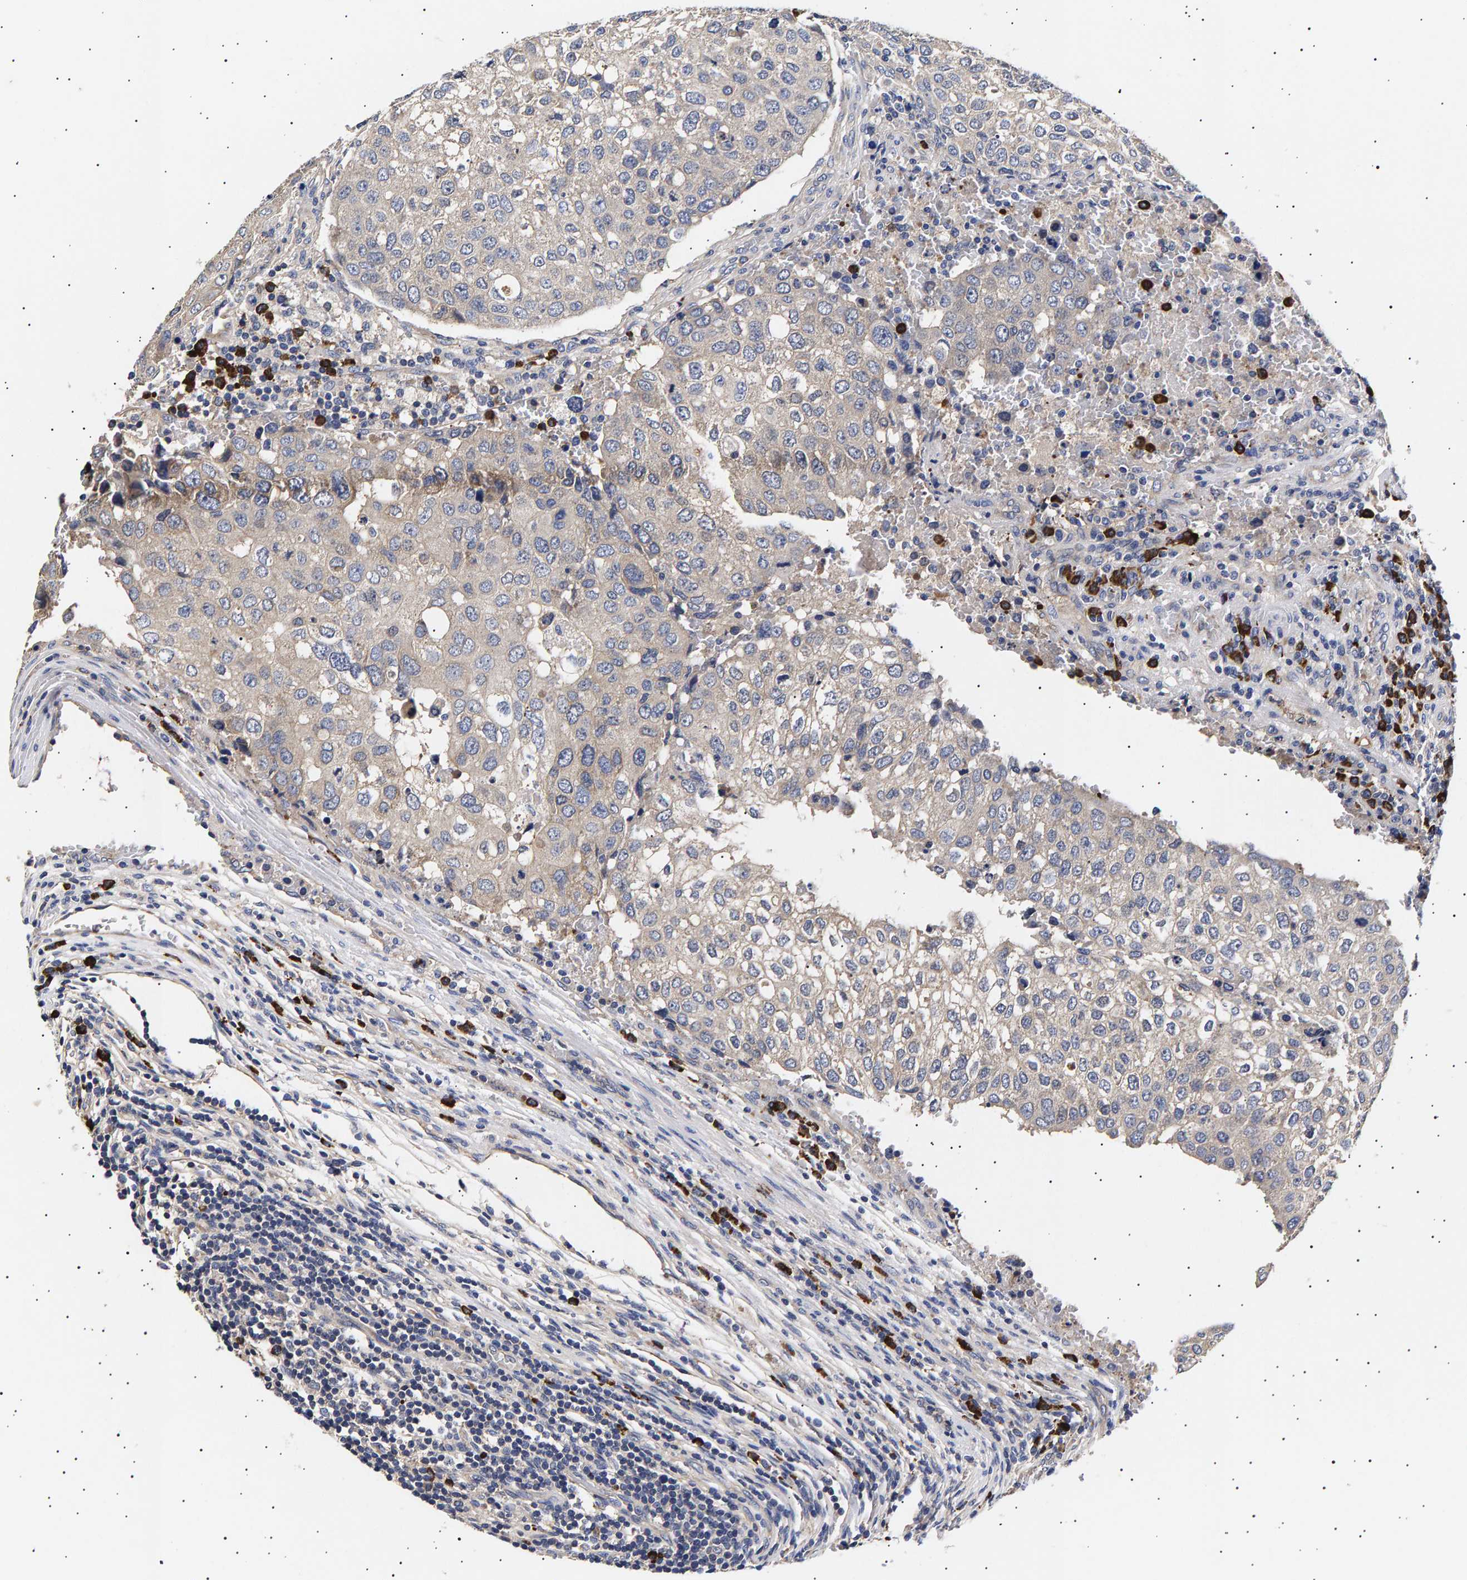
{"staining": {"intensity": "negative", "quantity": "none", "location": "none"}, "tissue": "urothelial cancer", "cell_type": "Tumor cells", "image_type": "cancer", "snomed": [{"axis": "morphology", "description": "Urothelial carcinoma, High grade"}, {"axis": "topography", "description": "Lymph node"}, {"axis": "topography", "description": "Urinary bladder"}], "caption": "Urothelial cancer was stained to show a protein in brown. There is no significant staining in tumor cells.", "gene": "ANKRD40", "patient": {"sex": "male", "age": 51}}